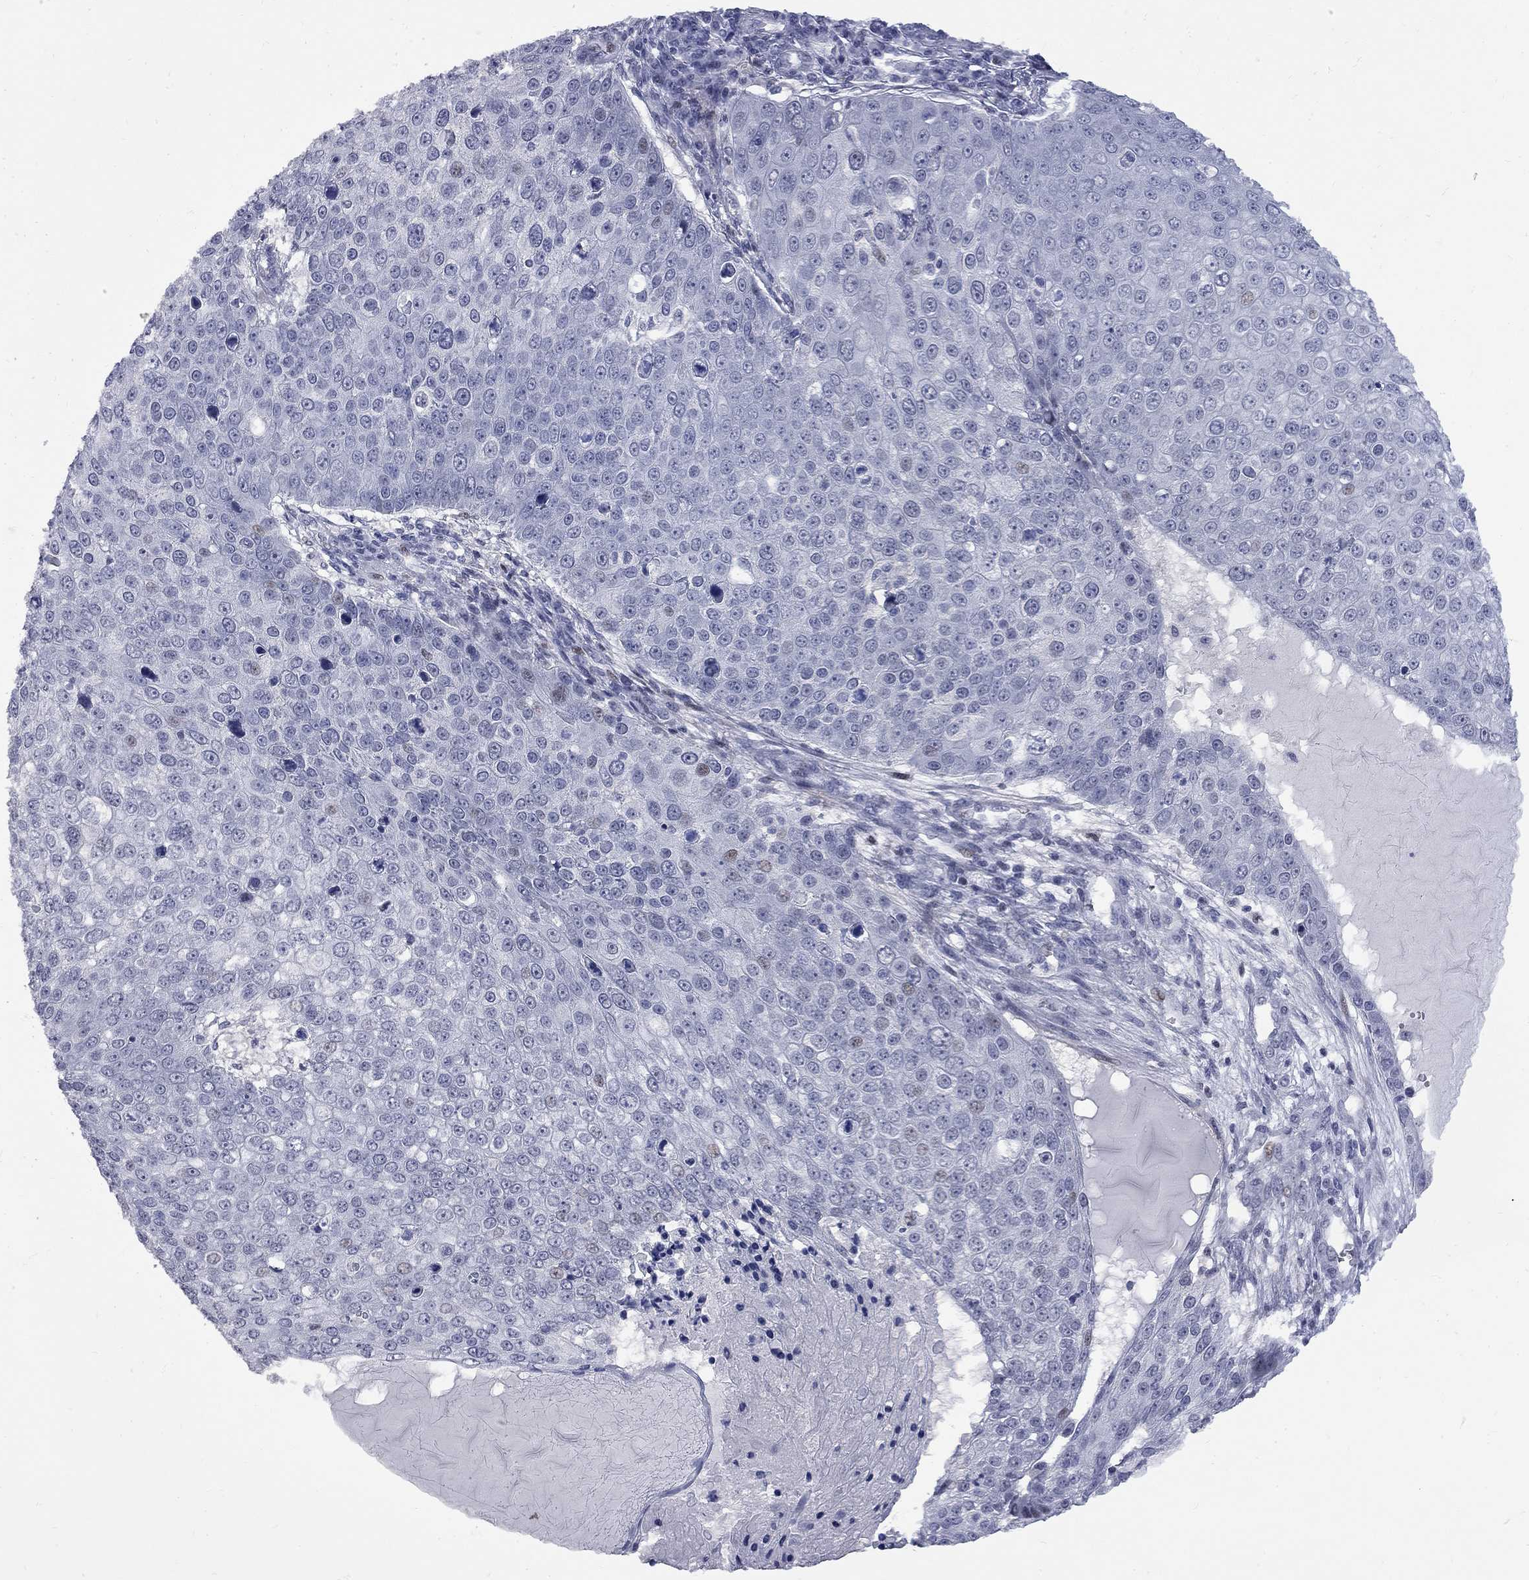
{"staining": {"intensity": "weak", "quantity": "<25%", "location": "nuclear"}, "tissue": "skin cancer", "cell_type": "Tumor cells", "image_type": "cancer", "snomed": [{"axis": "morphology", "description": "Squamous cell carcinoma, NOS"}, {"axis": "topography", "description": "Skin"}], "caption": "This is an immunohistochemistry photomicrograph of human skin cancer (squamous cell carcinoma). There is no expression in tumor cells.", "gene": "ZNF154", "patient": {"sex": "male", "age": 71}}